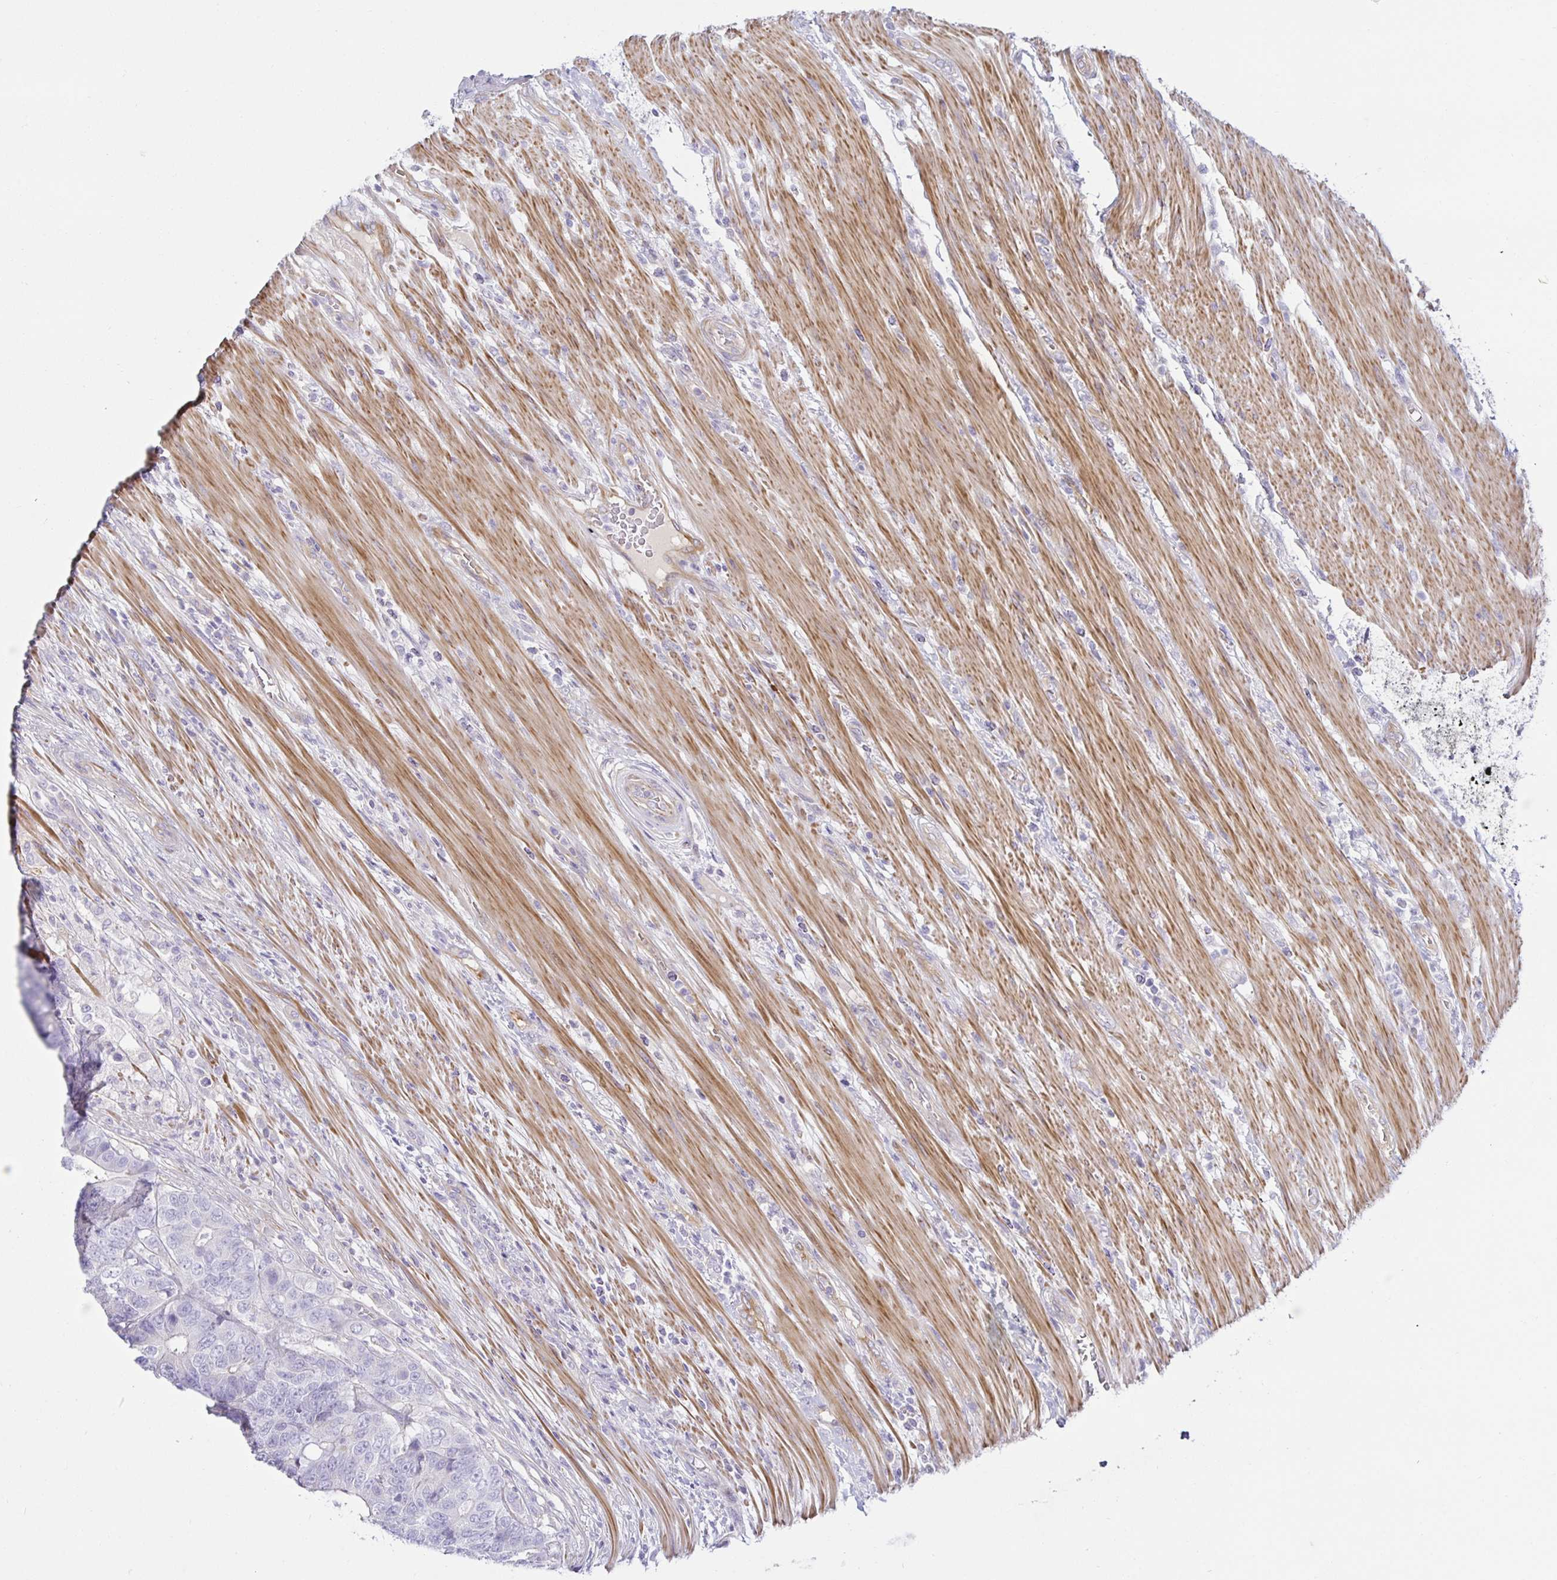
{"staining": {"intensity": "negative", "quantity": "none", "location": "none"}, "tissue": "colorectal cancer", "cell_type": "Tumor cells", "image_type": "cancer", "snomed": [{"axis": "morphology", "description": "Adenocarcinoma, NOS"}, {"axis": "topography", "description": "Colon"}], "caption": "A high-resolution photomicrograph shows immunohistochemistry (IHC) staining of colorectal adenocarcinoma, which exhibits no significant staining in tumor cells.", "gene": "SPAG4", "patient": {"sex": "female", "age": 48}}